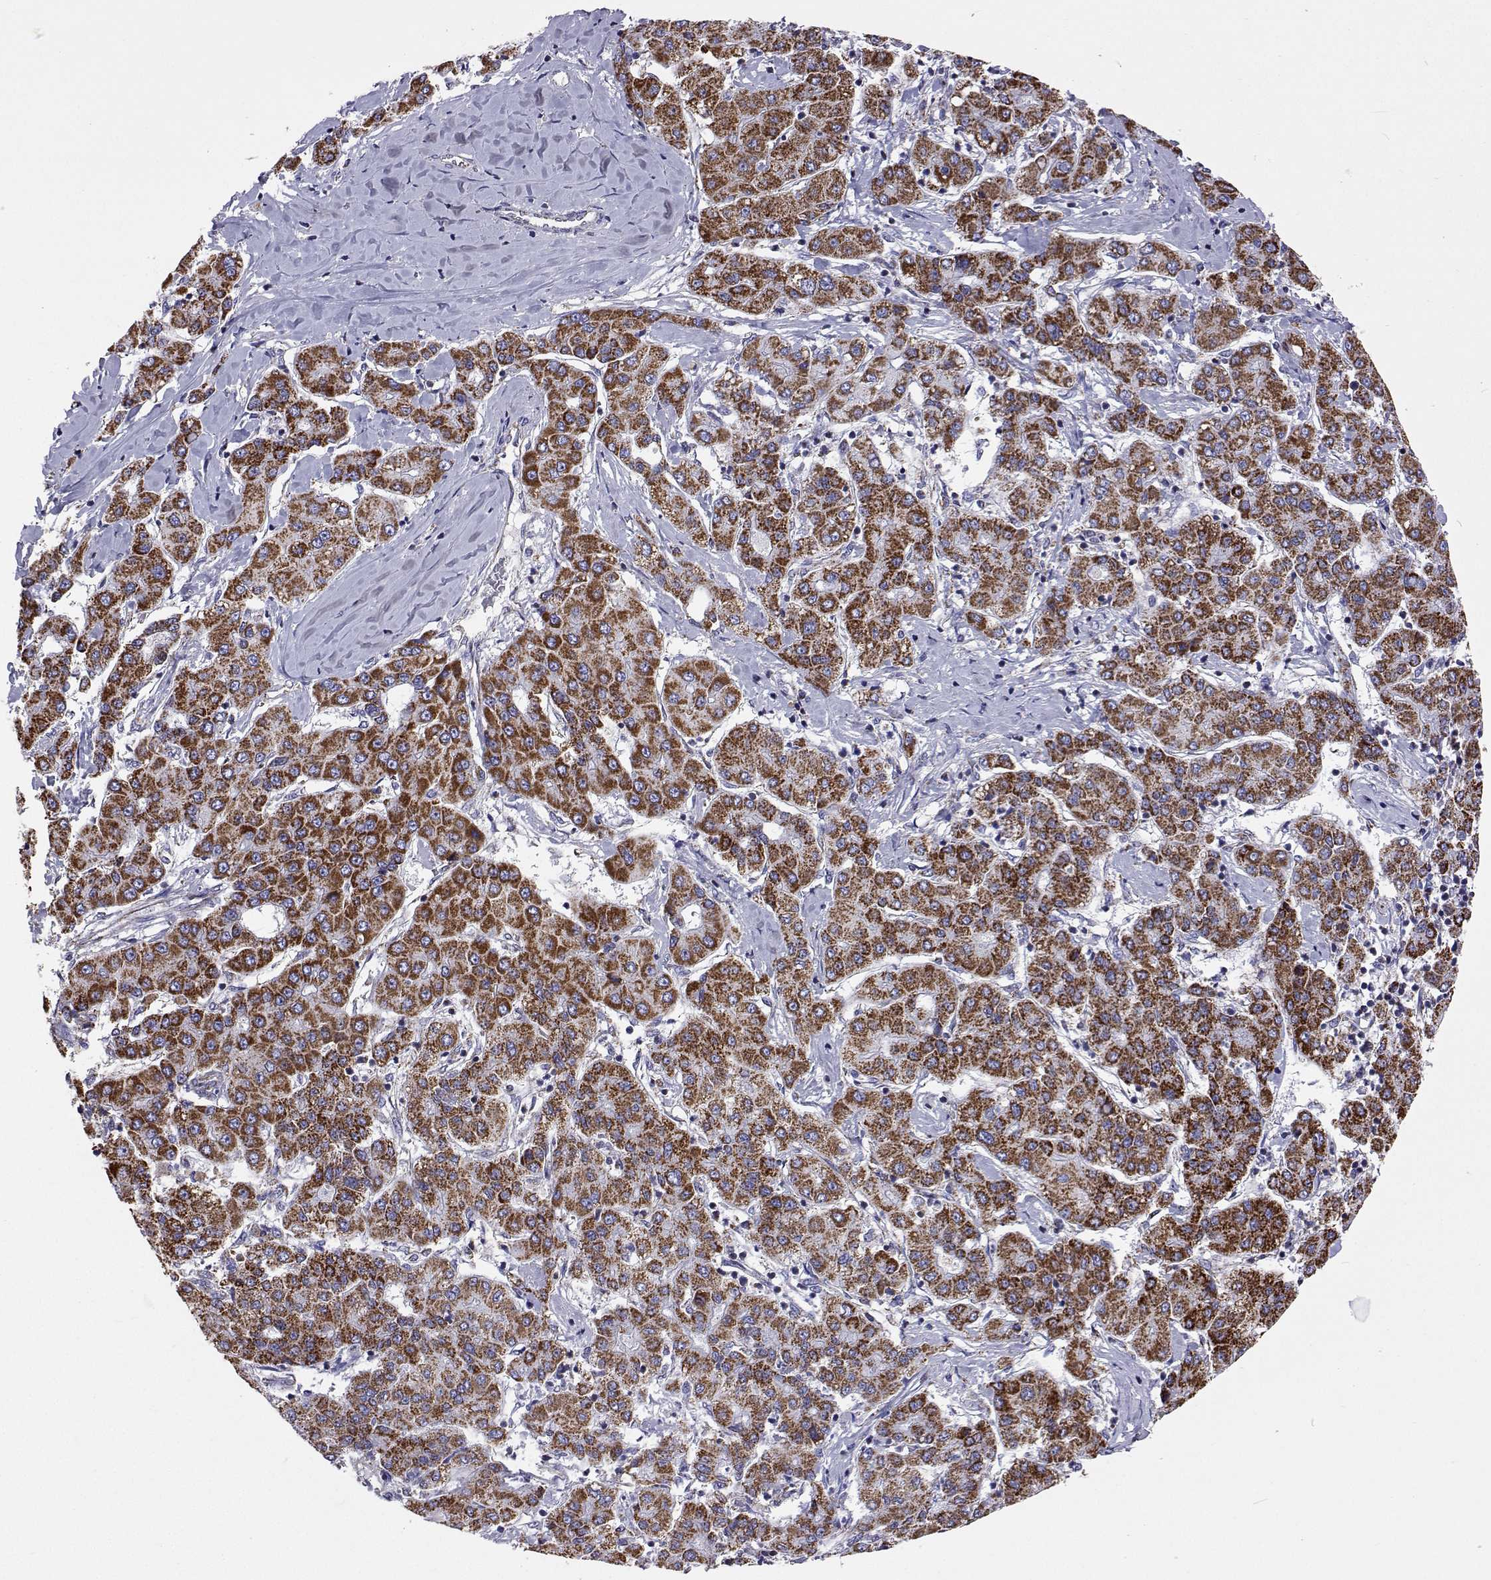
{"staining": {"intensity": "strong", "quantity": ">75%", "location": "cytoplasmic/membranous"}, "tissue": "liver cancer", "cell_type": "Tumor cells", "image_type": "cancer", "snomed": [{"axis": "morphology", "description": "Carcinoma, Hepatocellular, NOS"}, {"axis": "topography", "description": "Liver"}], "caption": "Immunohistochemical staining of liver hepatocellular carcinoma exhibits high levels of strong cytoplasmic/membranous expression in approximately >75% of tumor cells.", "gene": "MCCC2", "patient": {"sex": "male", "age": 65}}